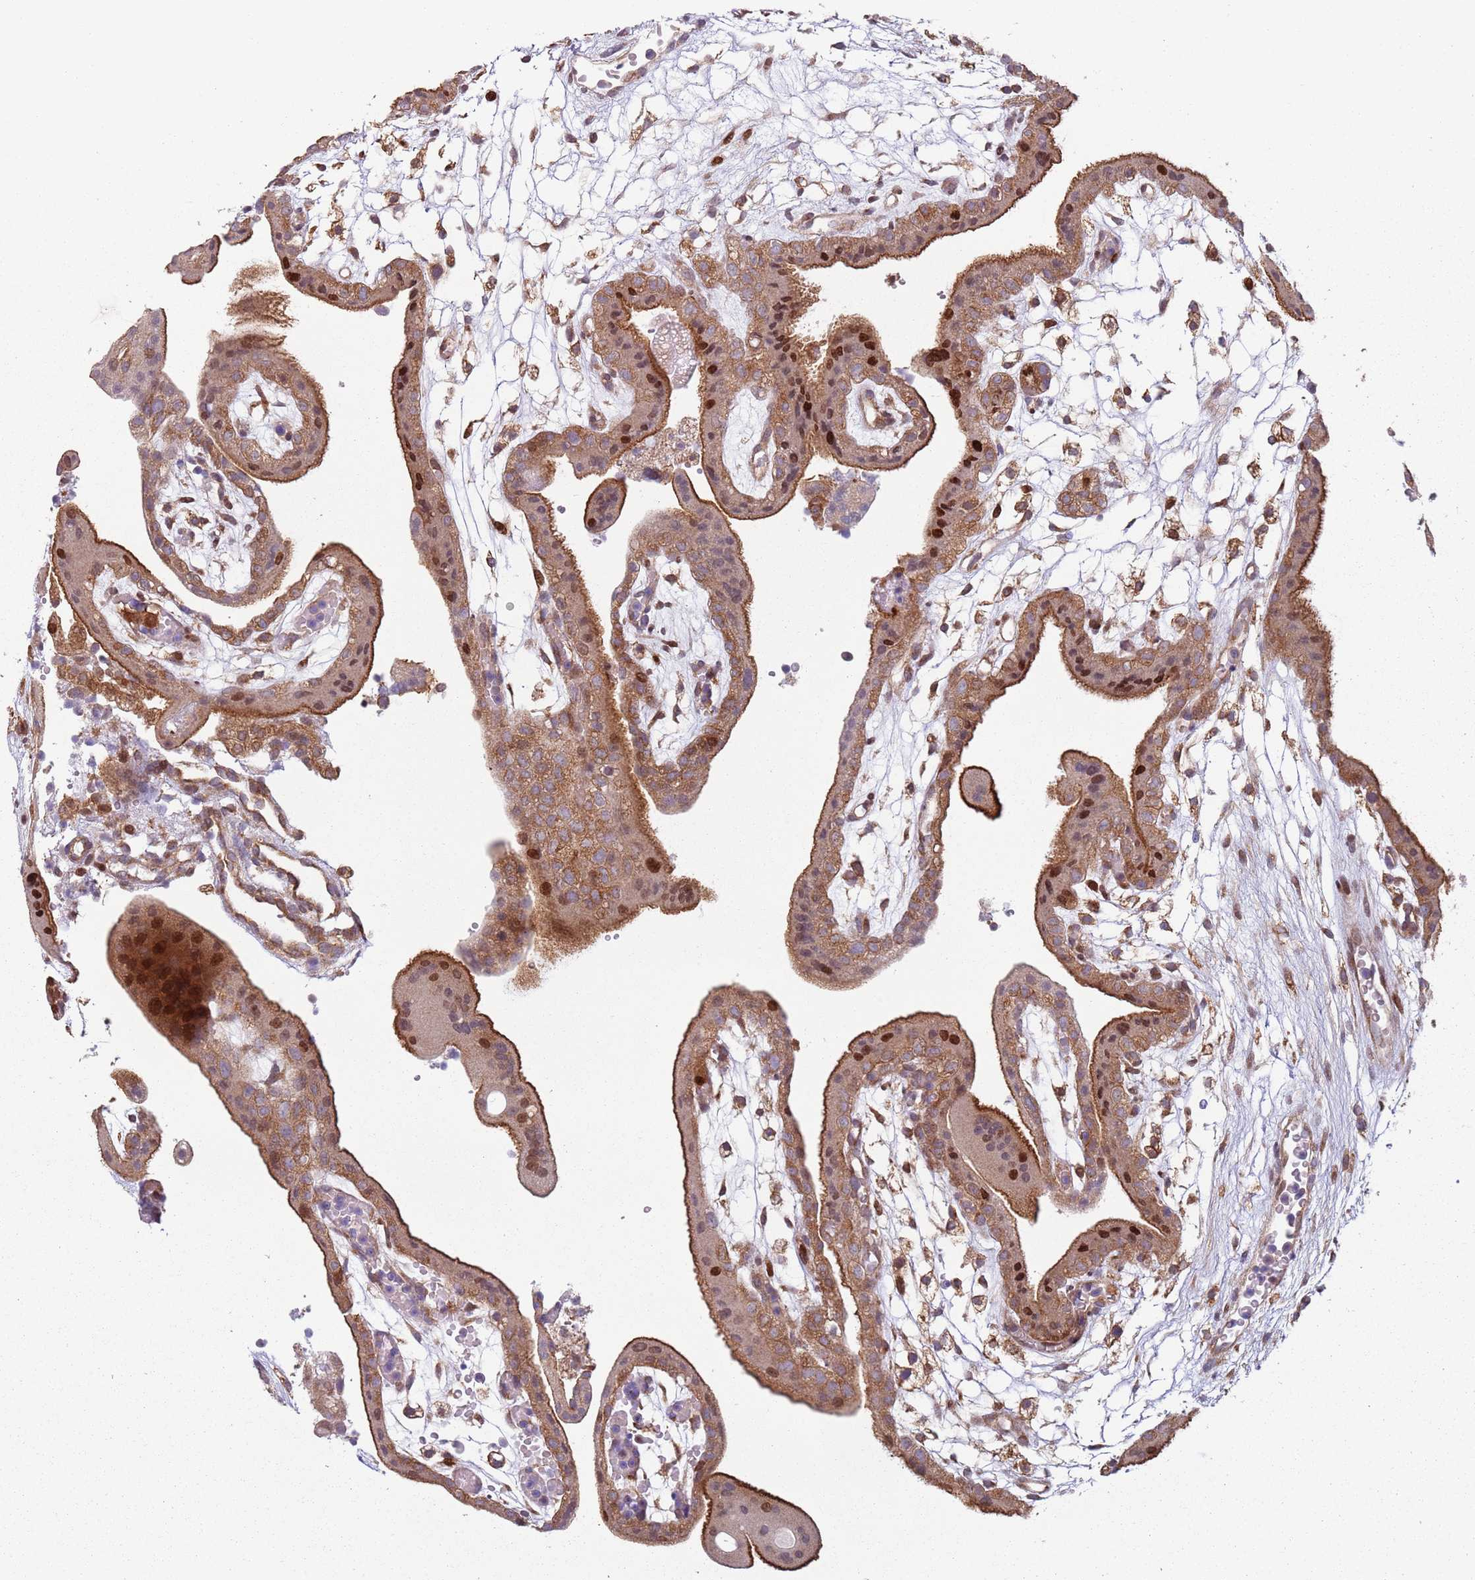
{"staining": {"intensity": "moderate", "quantity": "25%-75%", "location": "cytoplasmic/membranous,nuclear"}, "tissue": "placenta", "cell_type": "Decidual cells", "image_type": "normal", "snomed": [{"axis": "morphology", "description": "Normal tissue, NOS"}, {"axis": "topography", "description": "Placenta"}], "caption": "Decidual cells reveal medium levels of moderate cytoplasmic/membranous,nuclear staining in approximately 25%-75% of cells in unremarkable human placenta.", "gene": "HNRNPLL", "patient": {"sex": "female", "age": 18}}